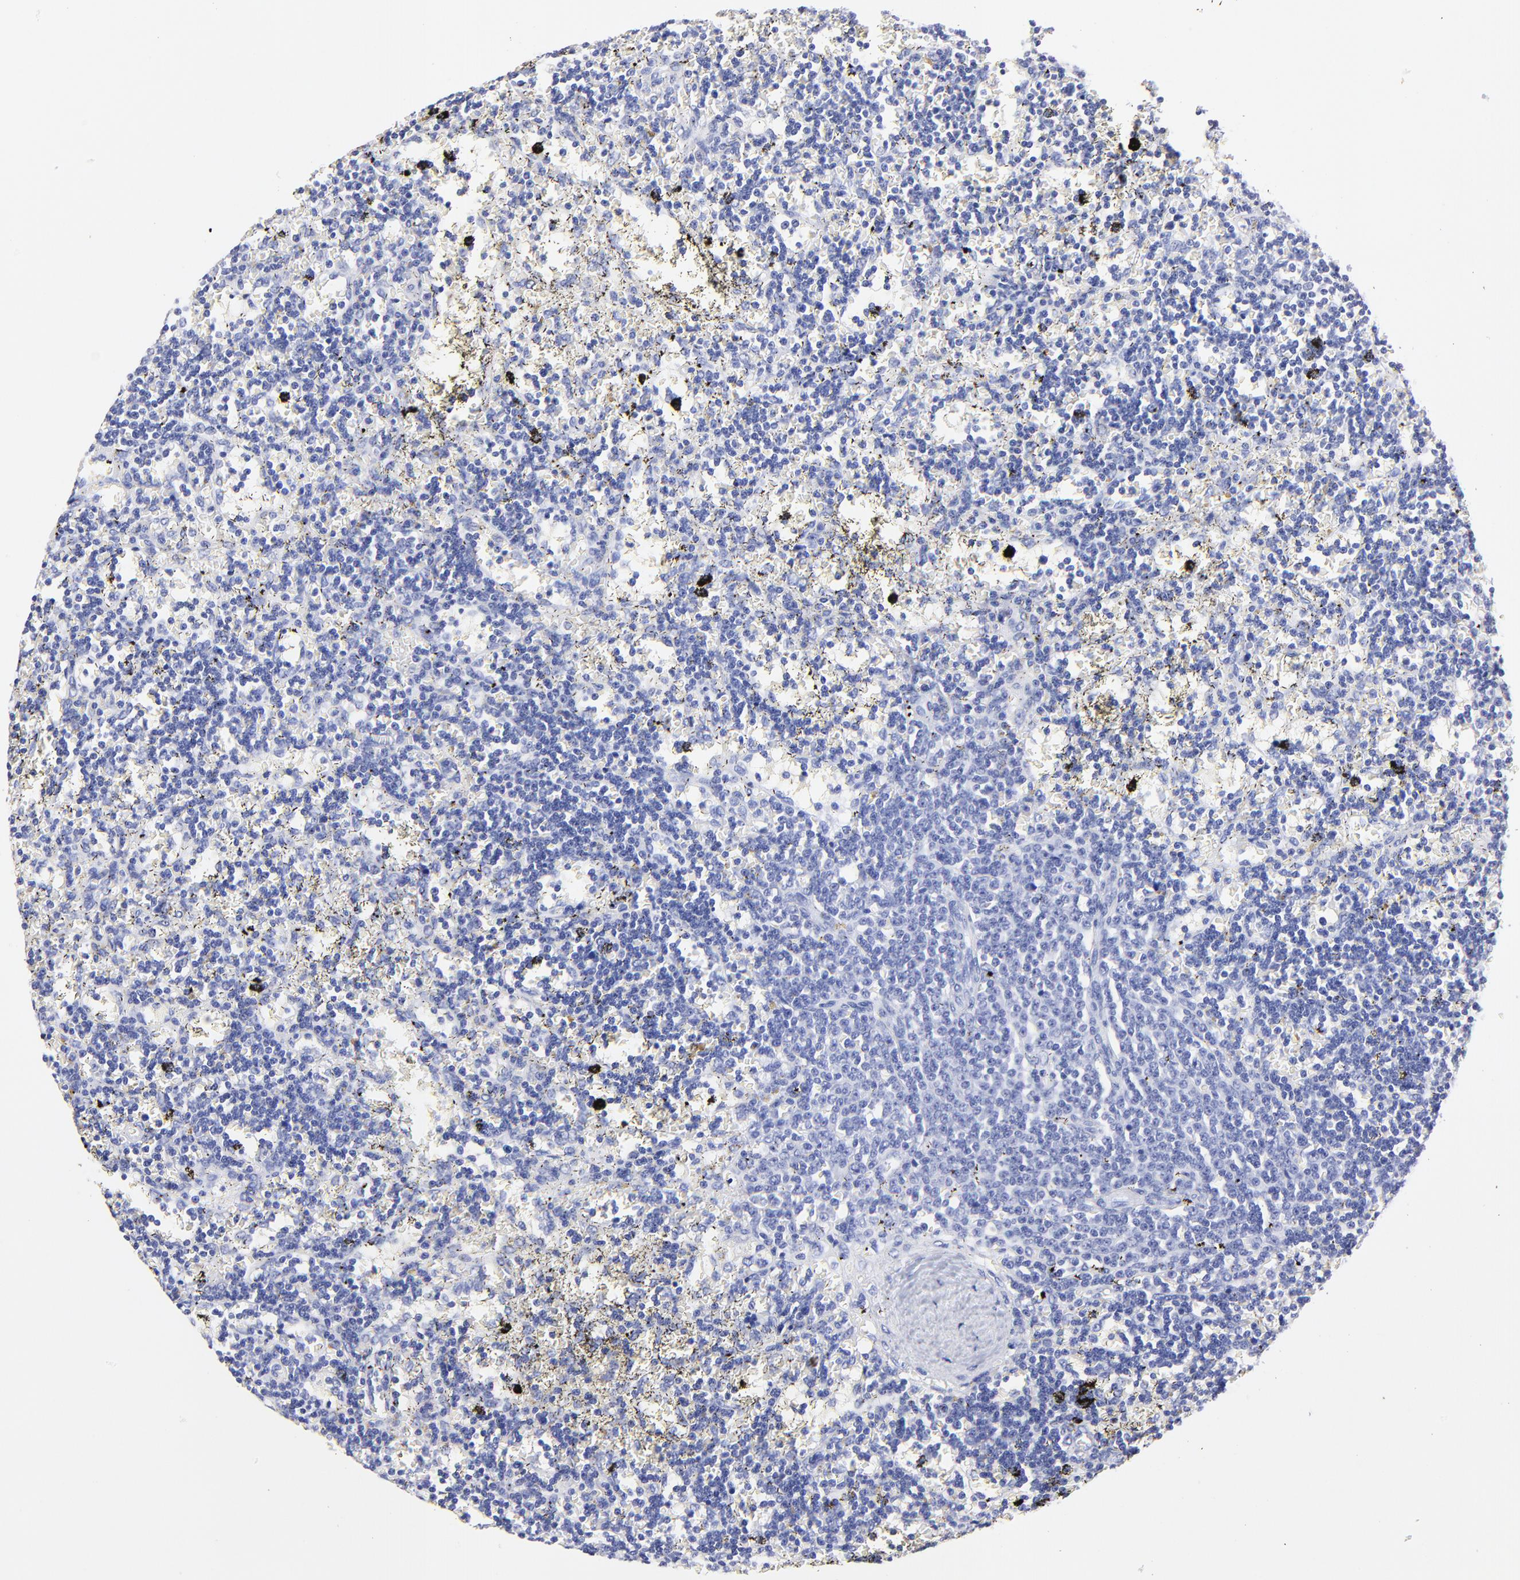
{"staining": {"intensity": "negative", "quantity": "none", "location": "none"}, "tissue": "lymphoma", "cell_type": "Tumor cells", "image_type": "cancer", "snomed": [{"axis": "morphology", "description": "Malignant lymphoma, non-Hodgkin's type, Low grade"}, {"axis": "topography", "description": "Spleen"}], "caption": "This is an immunohistochemistry (IHC) photomicrograph of malignant lymphoma, non-Hodgkin's type (low-grade). There is no staining in tumor cells.", "gene": "ZNF155", "patient": {"sex": "male", "age": 60}}